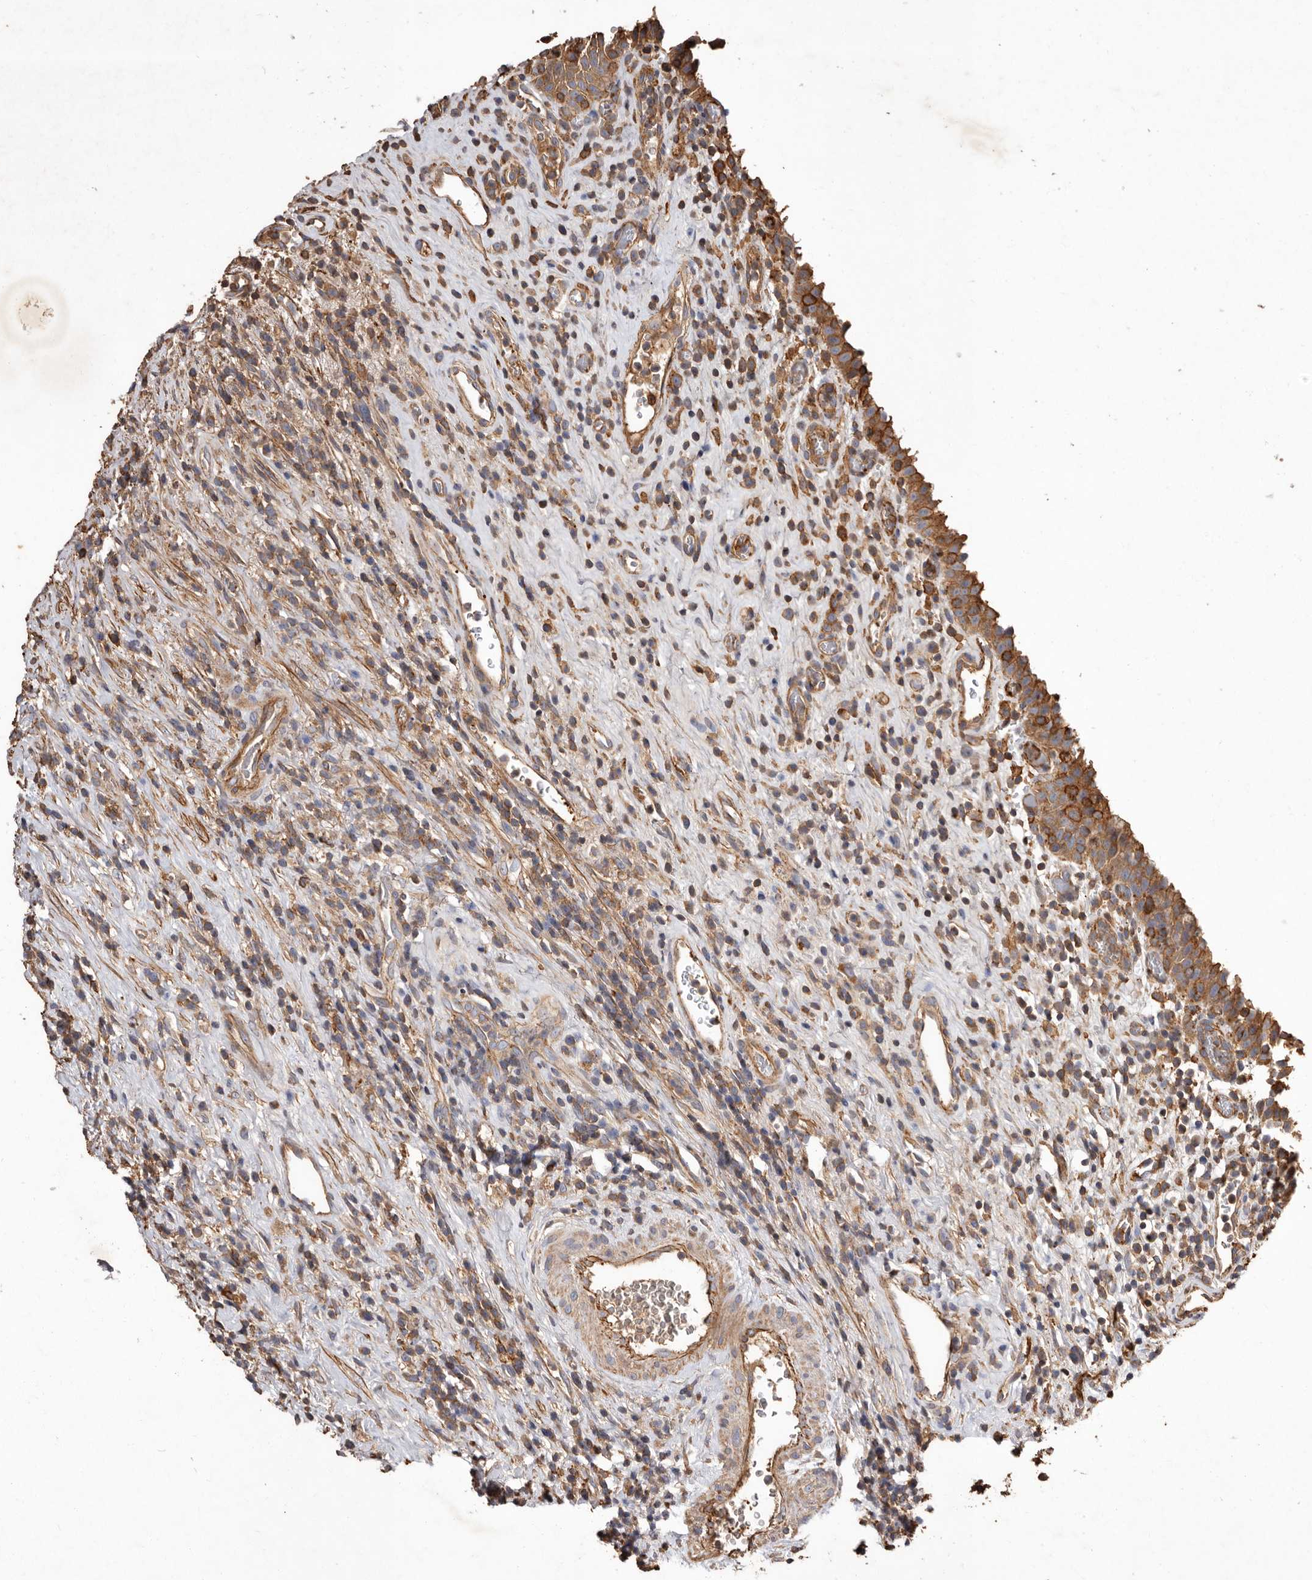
{"staining": {"intensity": "strong", "quantity": ">75%", "location": "cytoplasmic/membranous"}, "tissue": "urinary bladder", "cell_type": "Urothelial cells", "image_type": "normal", "snomed": [{"axis": "morphology", "description": "Normal tissue, NOS"}, {"axis": "morphology", "description": "Inflammation, NOS"}, {"axis": "topography", "description": "Urinary bladder"}], "caption": "Brown immunohistochemical staining in unremarkable urinary bladder reveals strong cytoplasmic/membranous expression in approximately >75% of urothelial cells.", "gene": "COQ8B", "patient": {"sex": "female", "age": 75}}